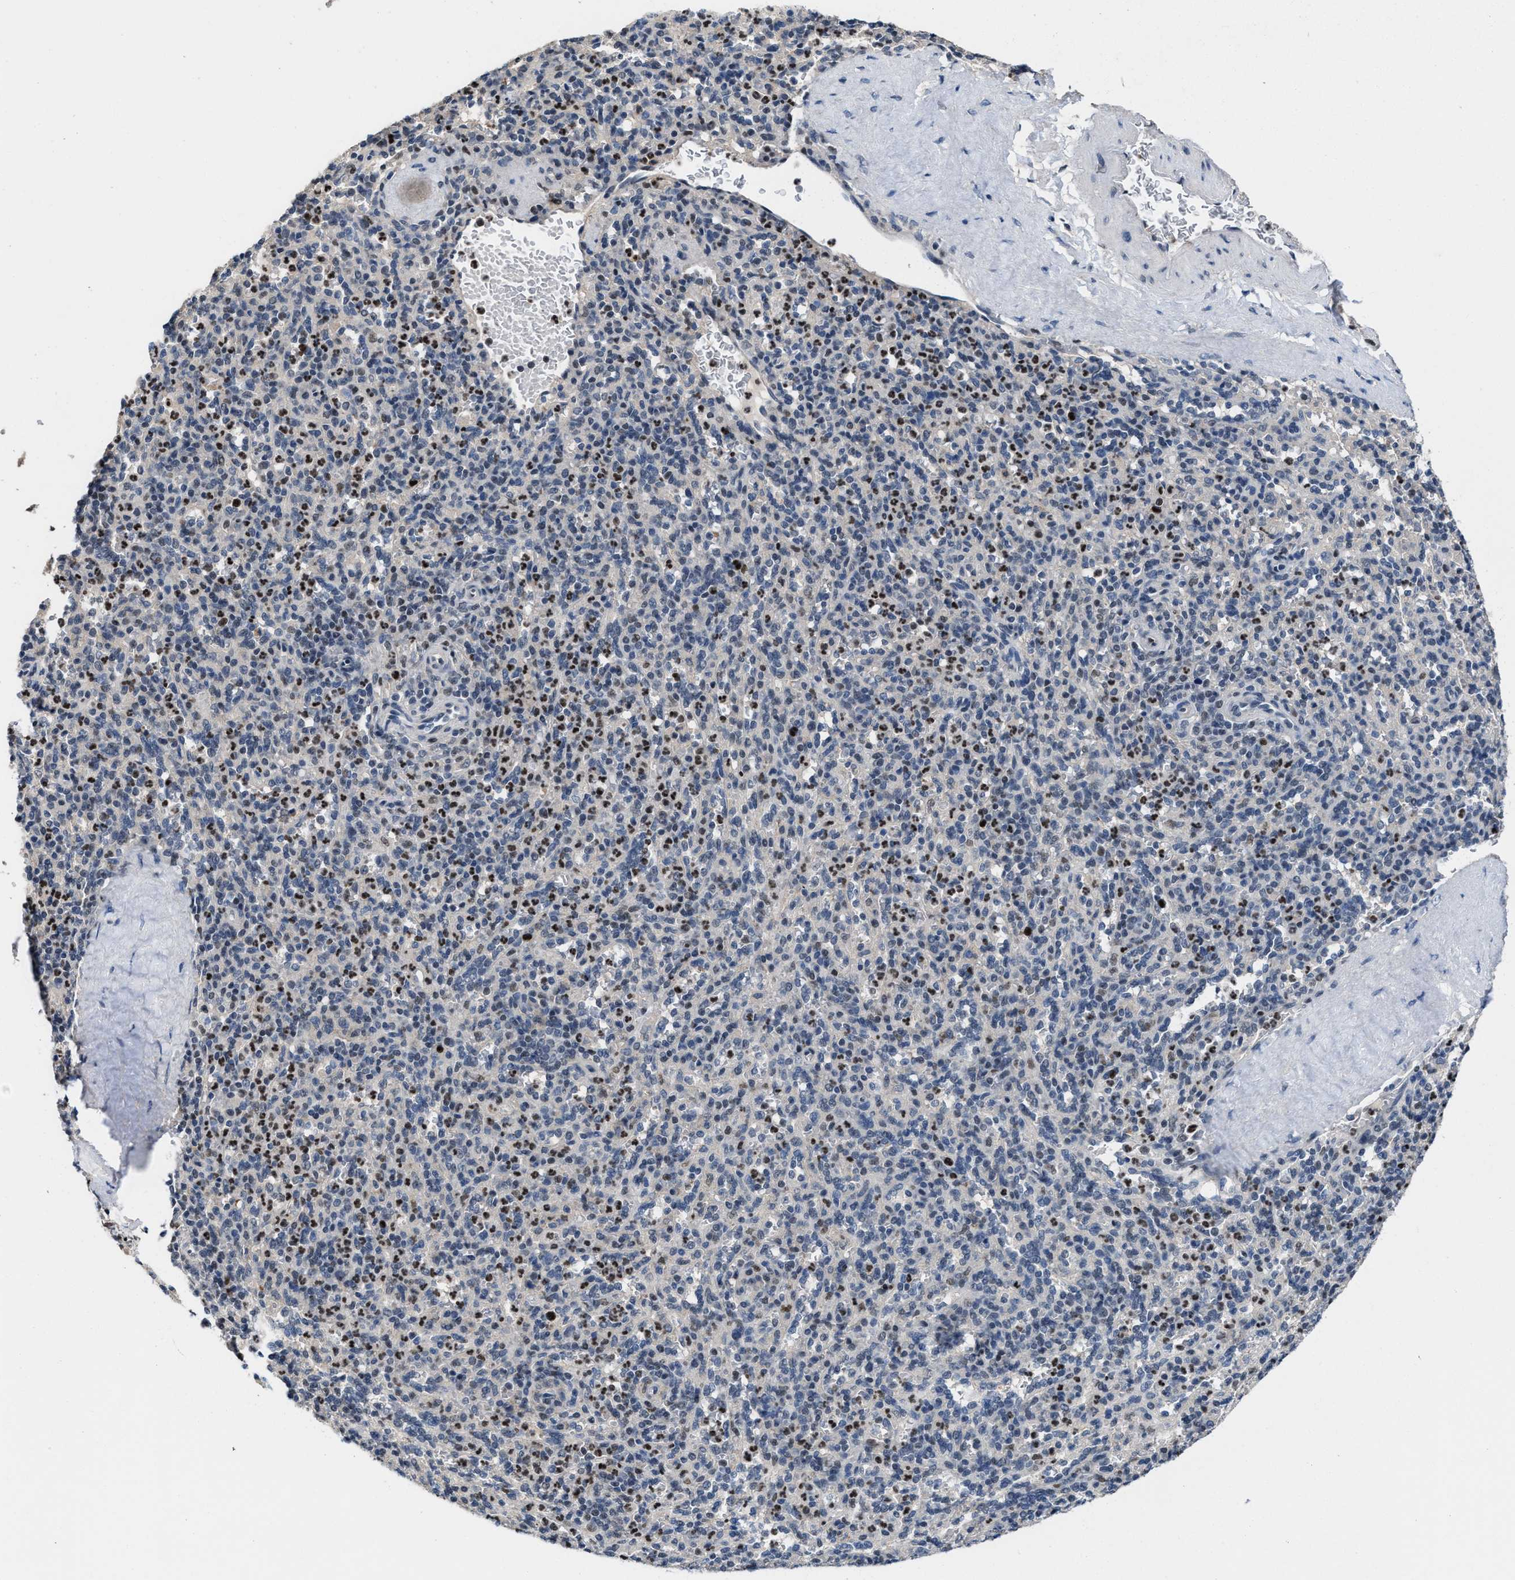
{"staining": {"intensity": "strong", "quantity": "25%-75%", "location": "nuclear"}, "tissue": "spleen", "cell_type": "Cells in red pulp", "image_type": "normal", "snomed": [{"axis": "morphology", "description": "Normal tissue, NOS"}, {"axis": "topography", "description": "Spleen"}], "caption": "Brown immunohistochemical staining in unremarkable spleen displays strong nuclear staining in about 25%-75% of cells in red pulp. (Stains: DAB in brown, nuclei in blue, Microscopy: brightfield microscopy at high magnification).", "gene": "ZNF20", "patient": {"sex": "male", "age": 36}}